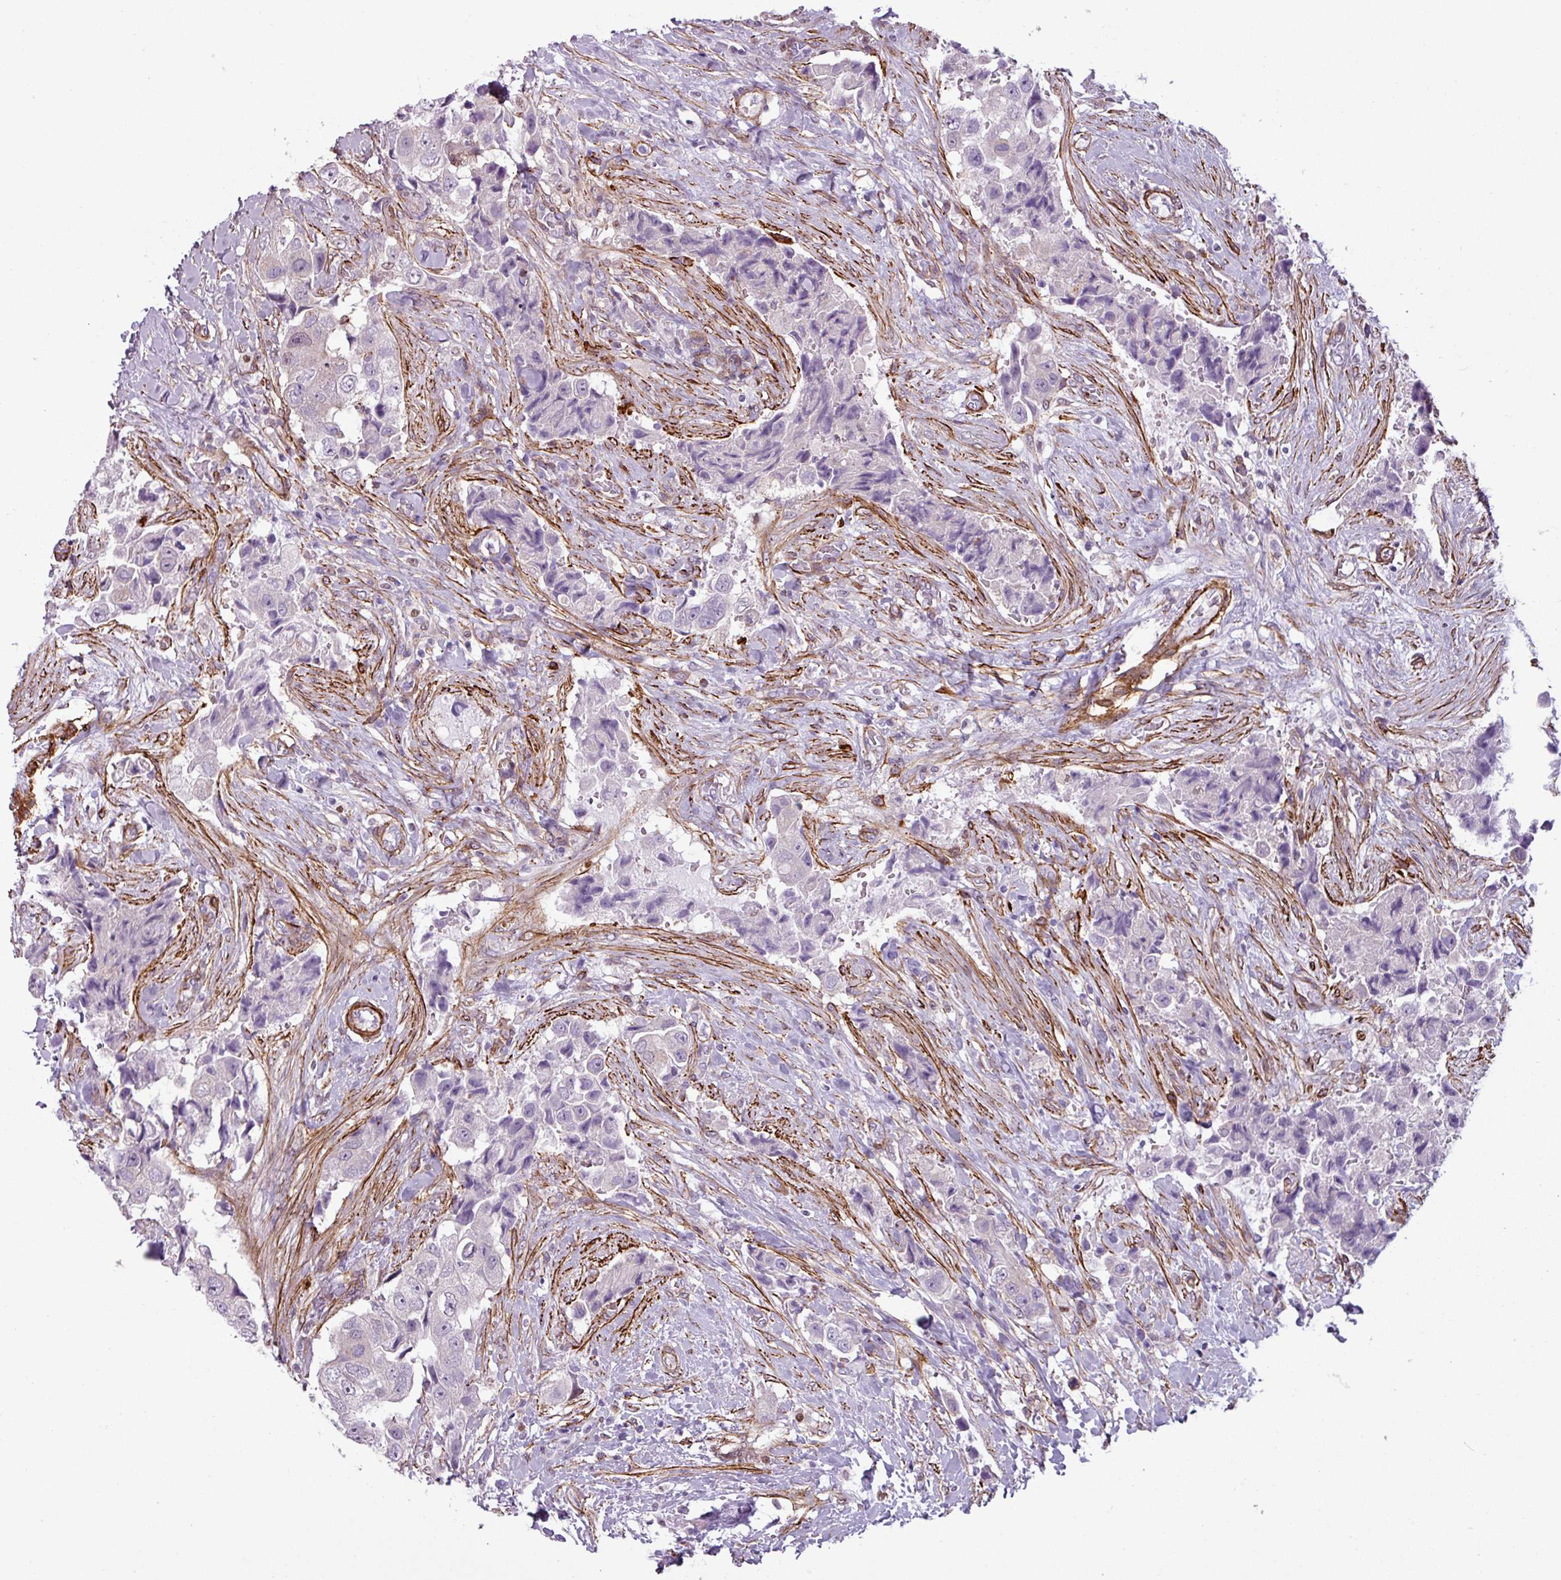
{"staining": {"intensity": "negative", "quantity": "none", "location": "none"}, "tissue": "breast cancer", "cell_type": "Tumor cells", "image_type": "cancer", "snomed": [{"axis": "morphology", "description": "Normal tissue, NOS"}, {"axis": "morphology", "description": "Duct carcinoma"}, {"axis": "topography", "description": "Breast"}], "caption": "High power microscopy micrograph of an immunohistochemistry image of breast intraductal carcinoma, revealing no significant staining in tumor cells.", "gene": "ATP10A", "patient": {"sex": "female", "age": 62}}